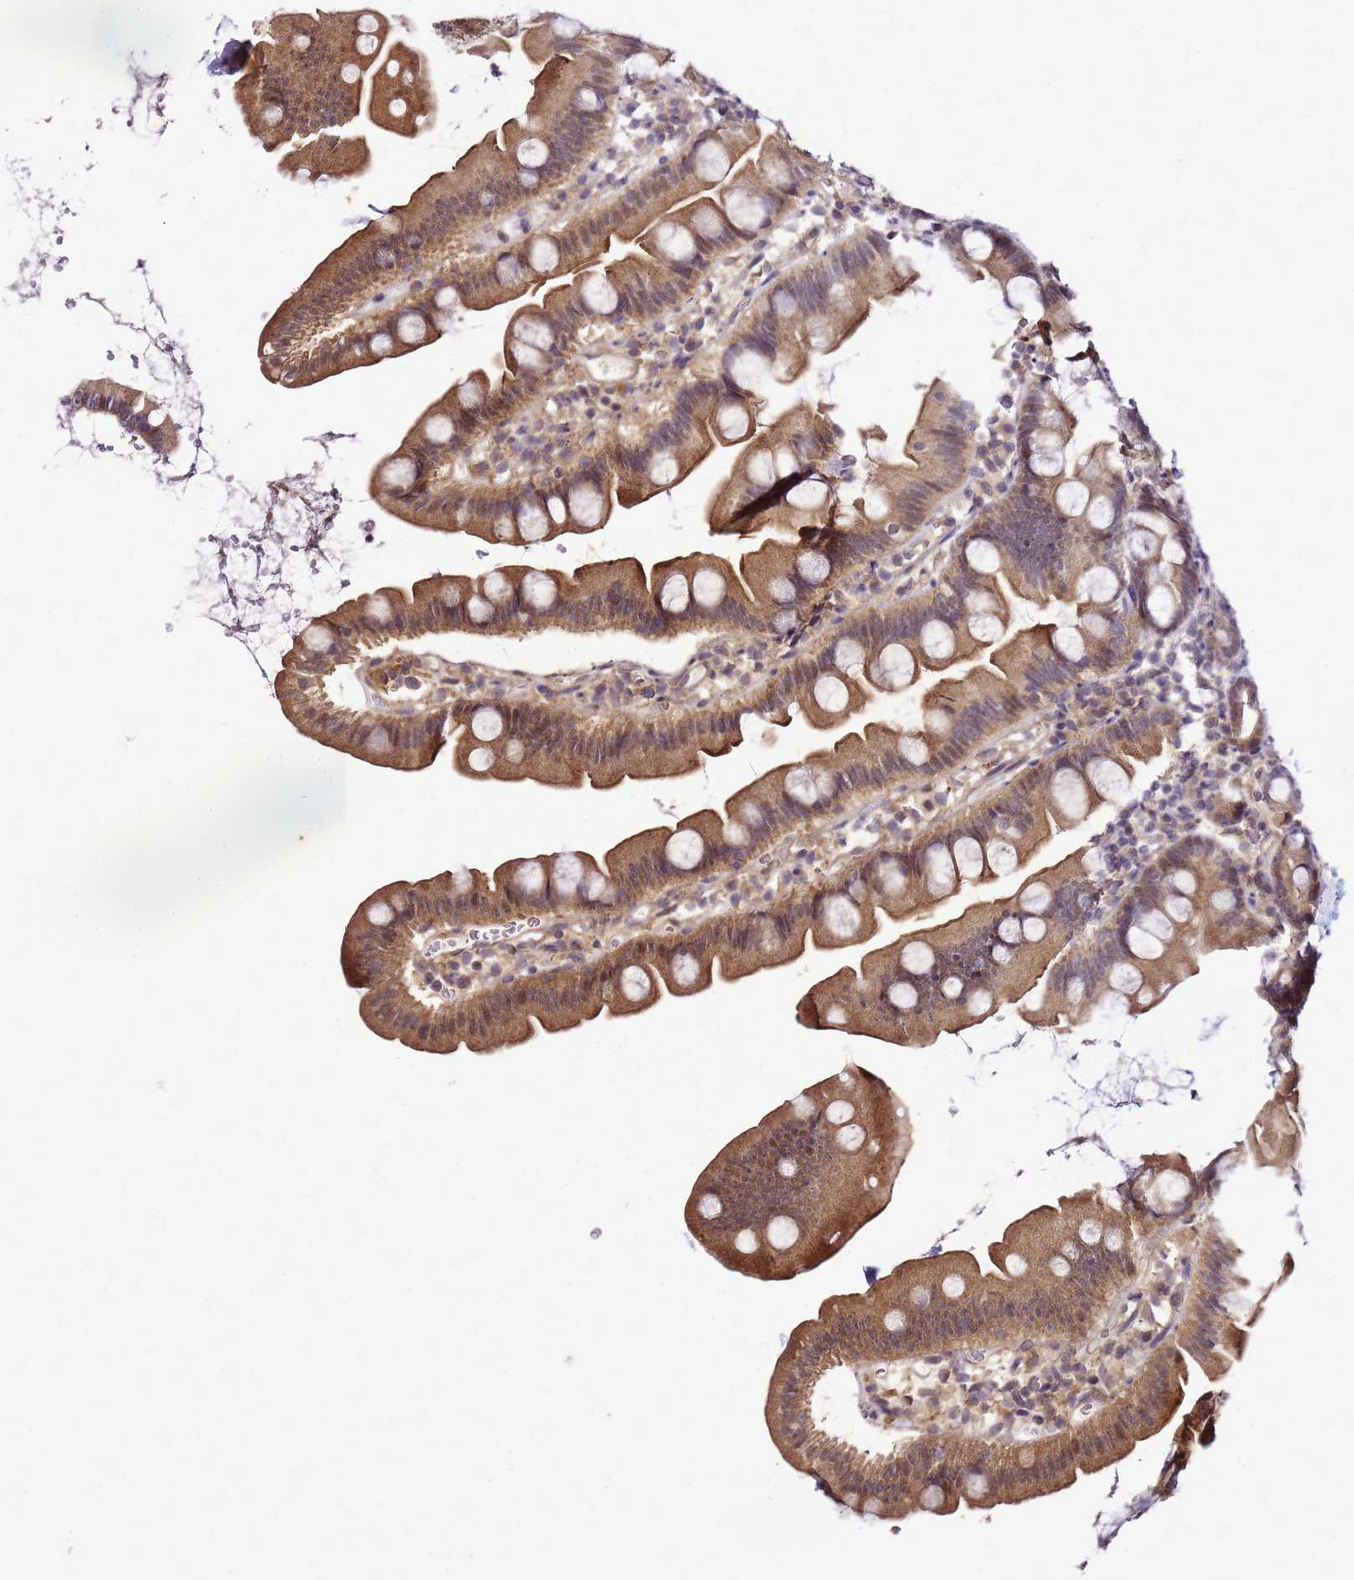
{"staining": {"intensity": "moderate", "quantity": ">75%", "location": "cytoplasmic/membranous"}, "tissue": "small intestine", "cell_type": "Glandular cells", "image_type": "normal", "snomed": [{"axis": "morphology", "description": "Normal tissue, NOS"}, {"axis": "topography", "description": "Small intestine"}], "caption": "High-magnification brightfield microscopy of normal small intestine stained with DAB (3,3'-diaminobenzidine) (brown) and counterstained with hematoxylin (blue). glandular cells exhibit moderate cytoplasmic/membranous expression is seen in about>75% of cells. The protein of interest is stained brown, and the nuclei are stained in blue (DAB IHC with brightfield microscopy, high magnification).", "gene": "SAT1", "patient": {"sex": "female", "age": 68}}